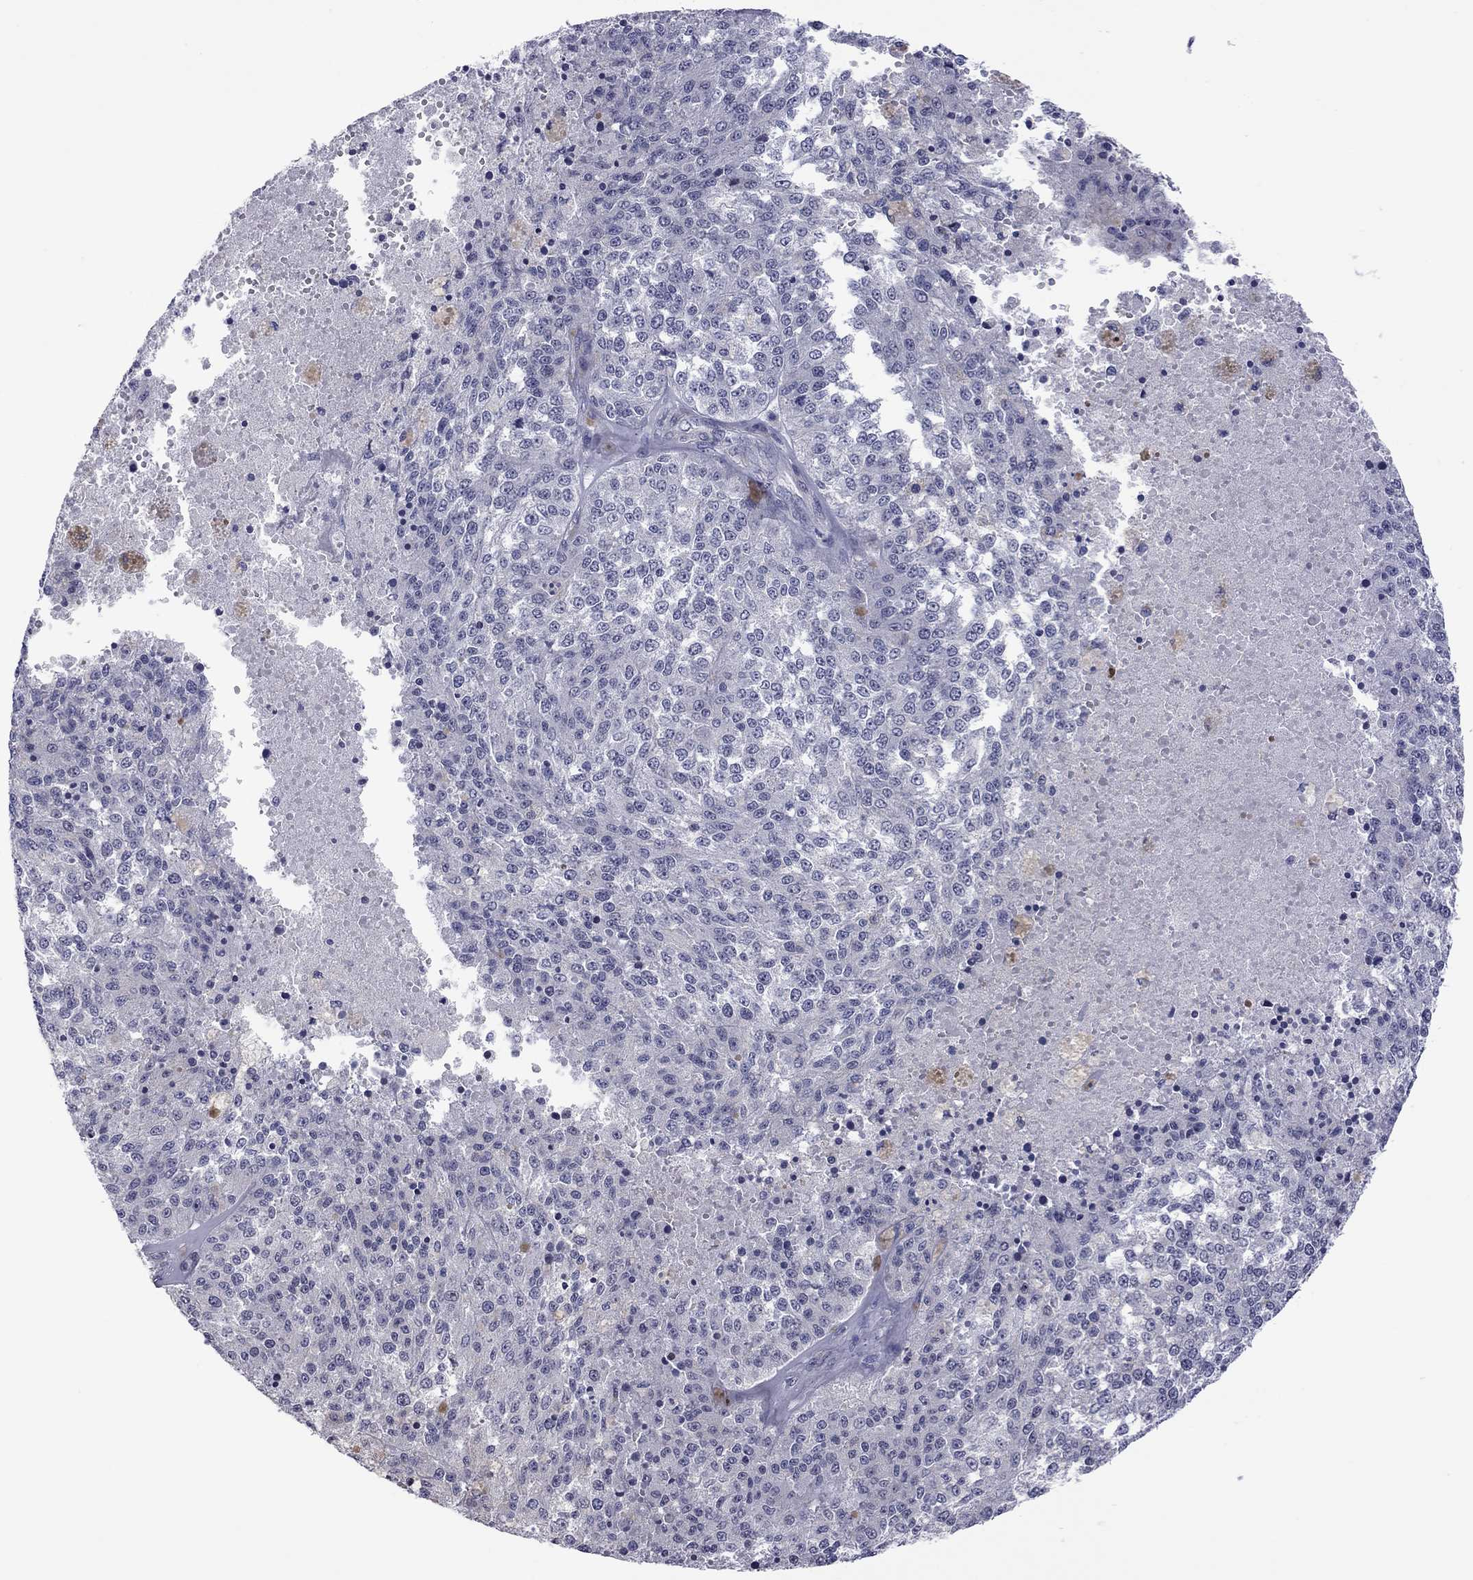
{"staining": {"intensity": "negative", "quantity": "none", "location": "none"}, "tissue": "melanoma", "cell_type": "Tumor cells", "image_type": "cancer", "snomed": [{"axis": "morphology", "description": "Malignant melanoma, Metastatic site"}, {"axis": "topography", "description": "Lymph node"}], "caption": "Melanoma was stained to show a protein in brown. There is no significant expression in tumor cells.", "gene": "POU5F2", "patient": {"sex": "female", "age": 64}}